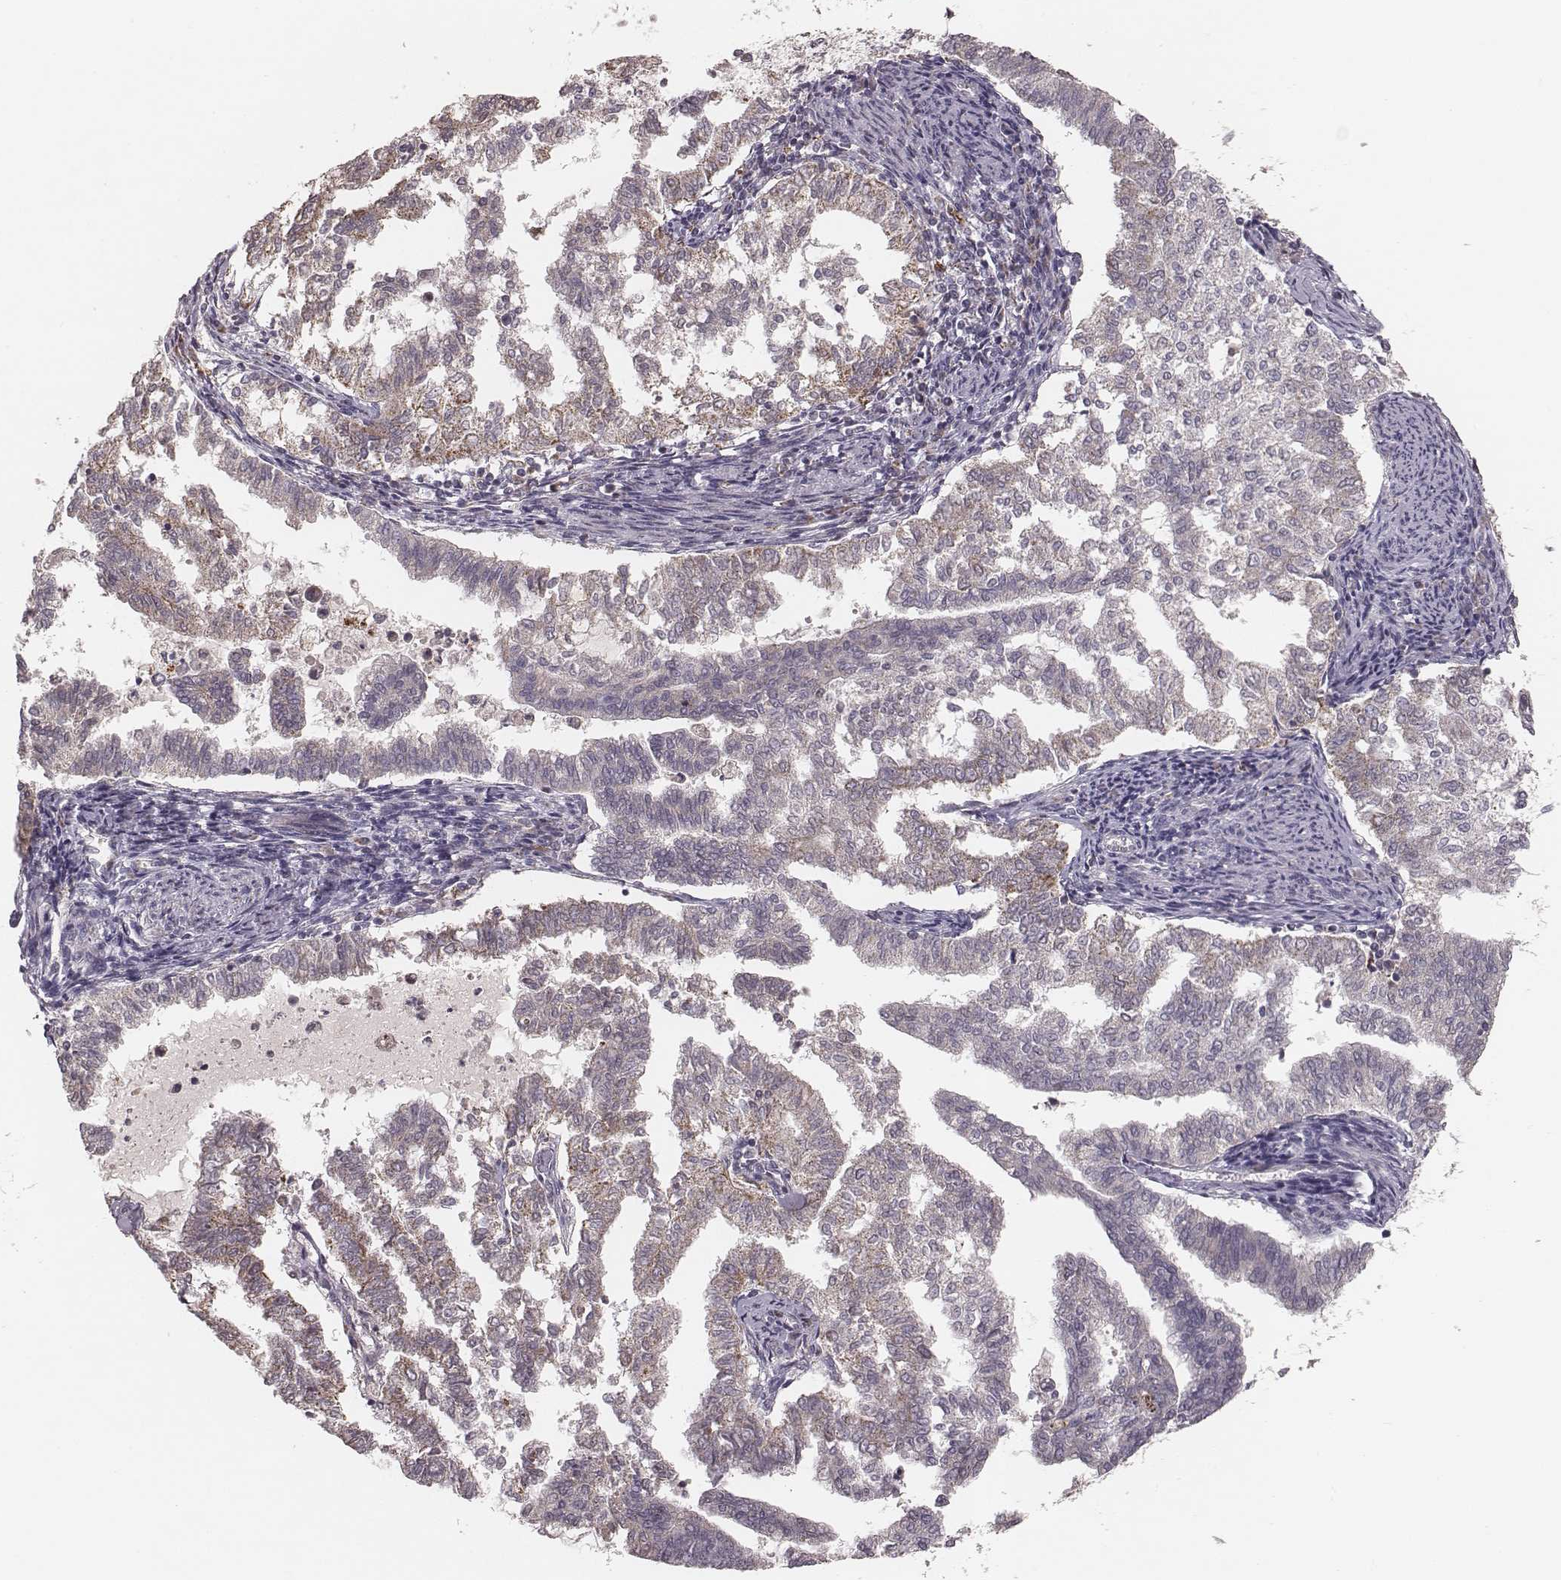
{"staining": {"intensity": "weak", "quantity": "25%-75%", "location": "cytoplasmic/membranous"}, "tissue": "endometrial cancer", "cell_type": "Tumor cells", "image_type": "cancer", "snomed": [{"axis": "morphology", "description": "Adenocarcinoma, NOS"}, {"axis": "topography", "description": "Endometrium"}], "caption": "The immunohistochemical stain highlights weak cytoplasmic/membranous positivity in tumor cells of endometrial adenocarcinoma tissue.", "gene": "TUFM", "patient": {"sex": "female", "age": 79}}